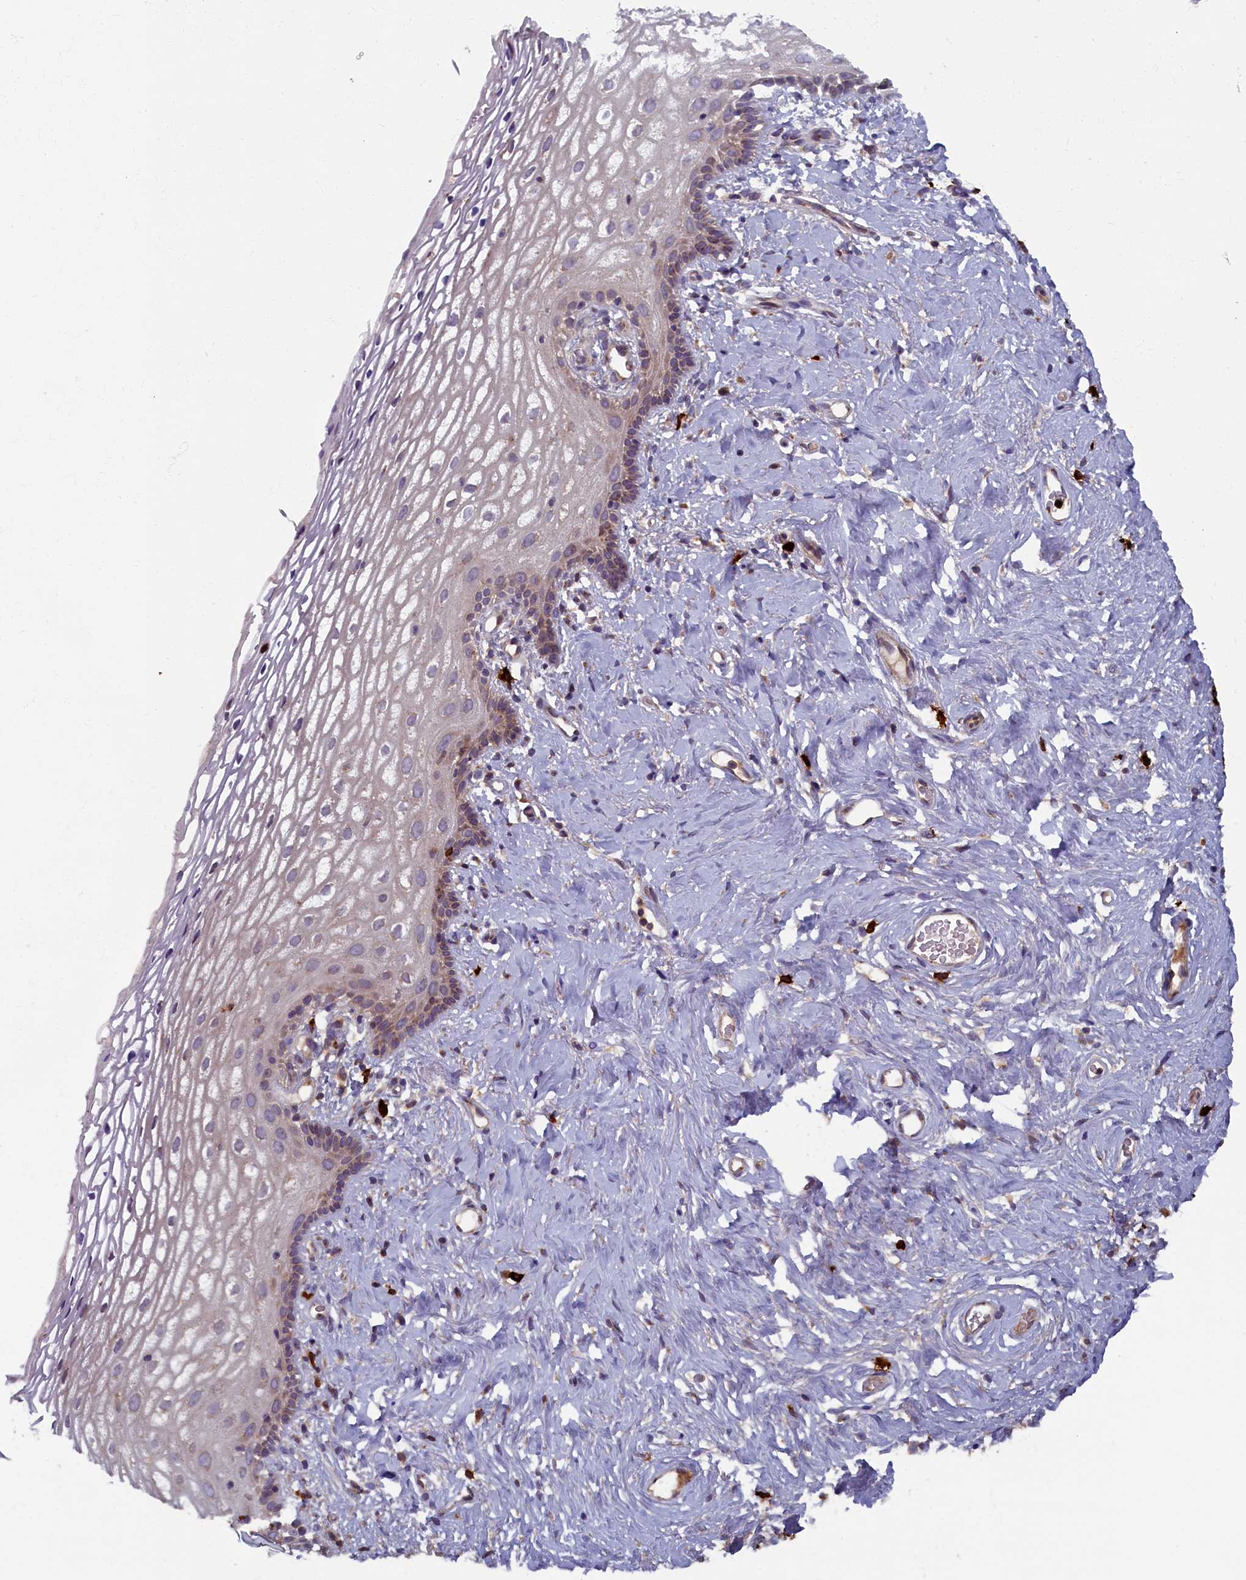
{"staining": {"intensity": "weak", "quantity": "25%-75%", "location": "cytoplasmic/membranous"}, "tissue": "vagina", "cell_type": "Squamous epithelial cells", "image_type": "normal", "snomed": [{"axis": "morphology", "description": "Normal tissue, NOS"}, {"axis": "morphology", "description": "Adenocarcinoma, NOS"}, {"axis": "topography", "description": "Rectum"}, {"axis": "topography", "description": "Vagina"}], "caption": "About 25%-75% of squamous epithelial cells in benign vagina exhibit weak cytoplasmic/membranous protein positivity as visualized by brown immunohistochemical staining.", "gene": "TNK2", "patient": {"sex": "female", "age": 71}}